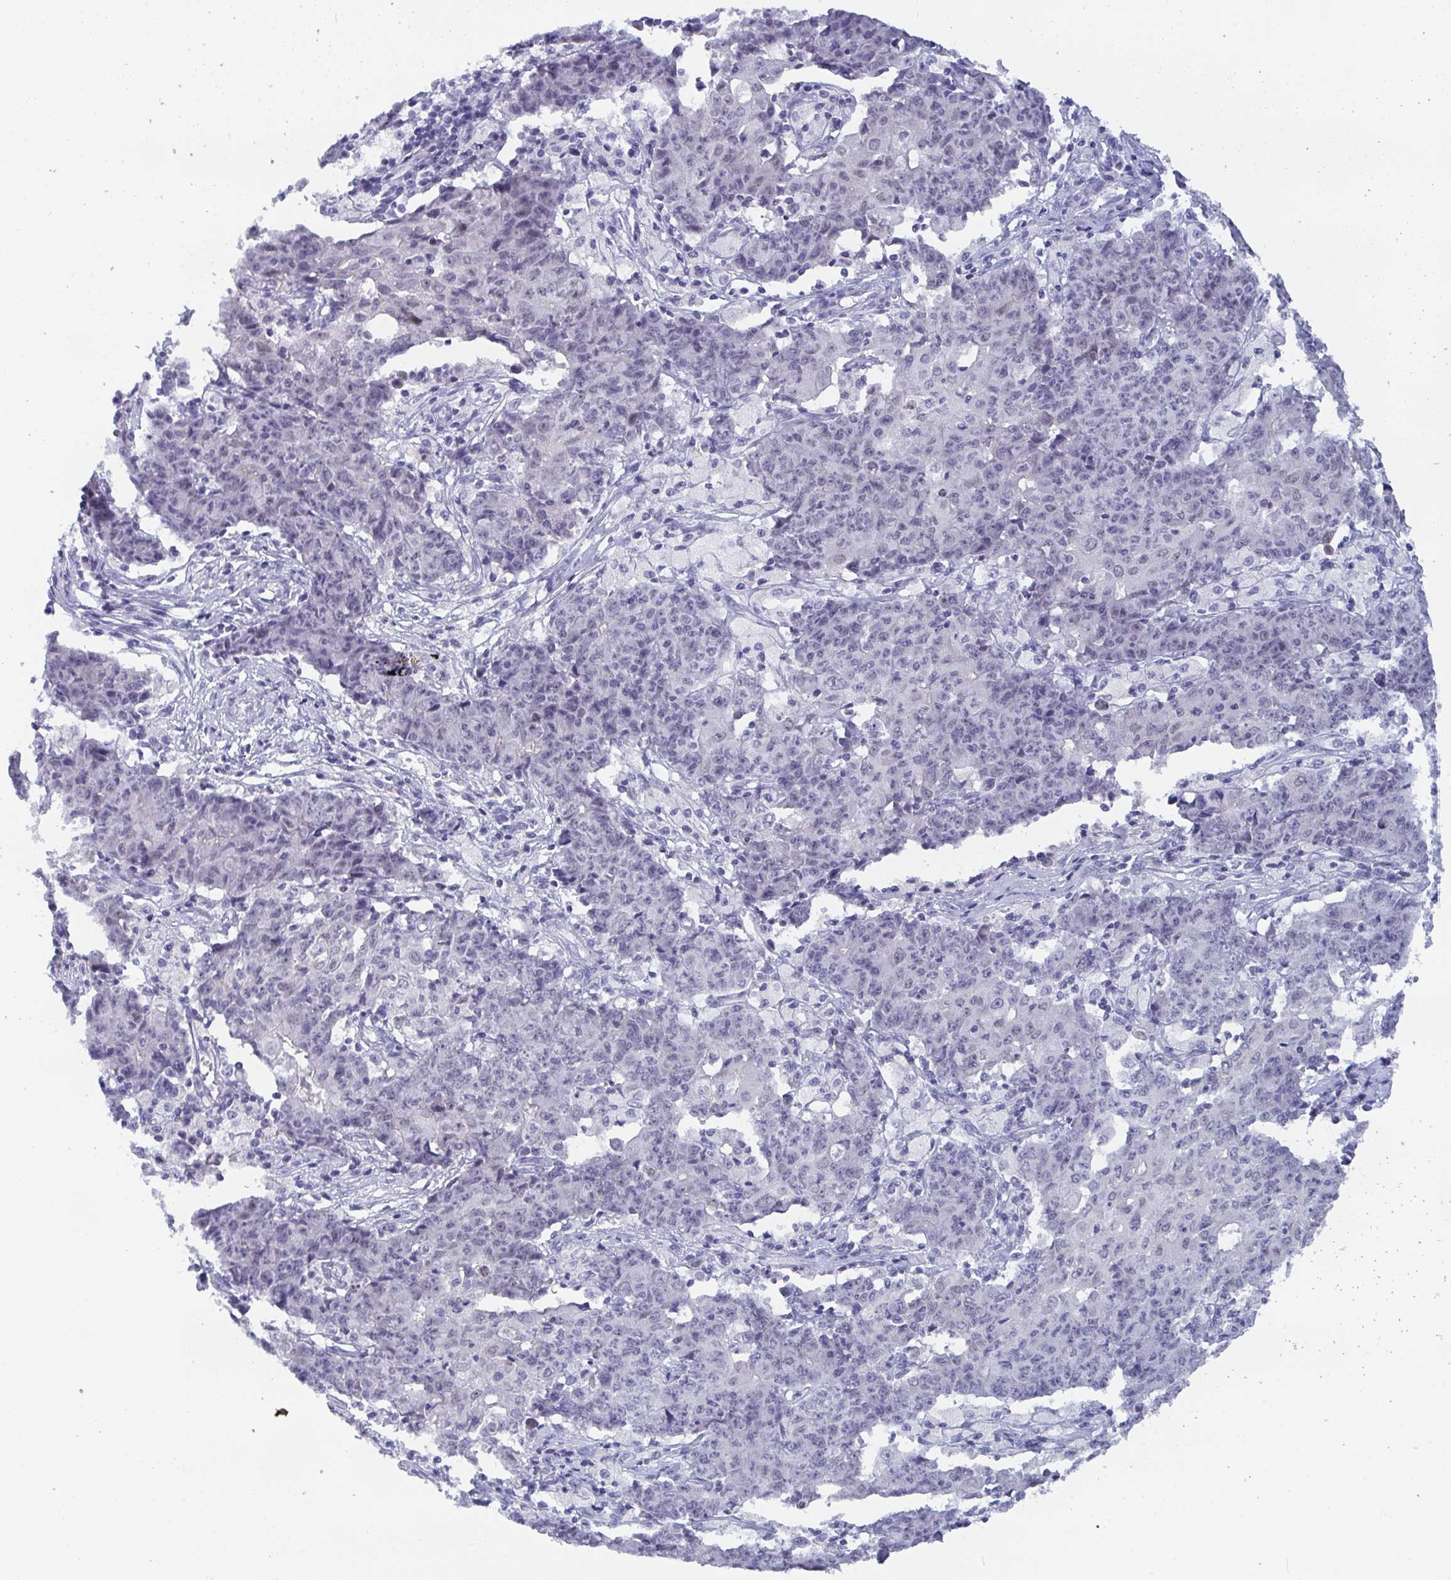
{"staining": {"intensity": "weak", "quantity": "25%-75%", "location": "nuclear"}, "tissue": "ovarian cancer", "cell_type": "Tumor cells", "image_type": "cancer", "snomed": [{"axis": "morphology", "description": "Carcinoma, endometroid"}, {"axis": "topography", "description": "Ovary"}], "caption": "Ovarian cancer (endometroid carcinoma) tissue demonstrates weak nuclear positivity in about 25%-75% of tumor cells, visualized by immunohistochemistry.", "gene": "BMAL2", "patient": {"sex": "female", "age": 42}}